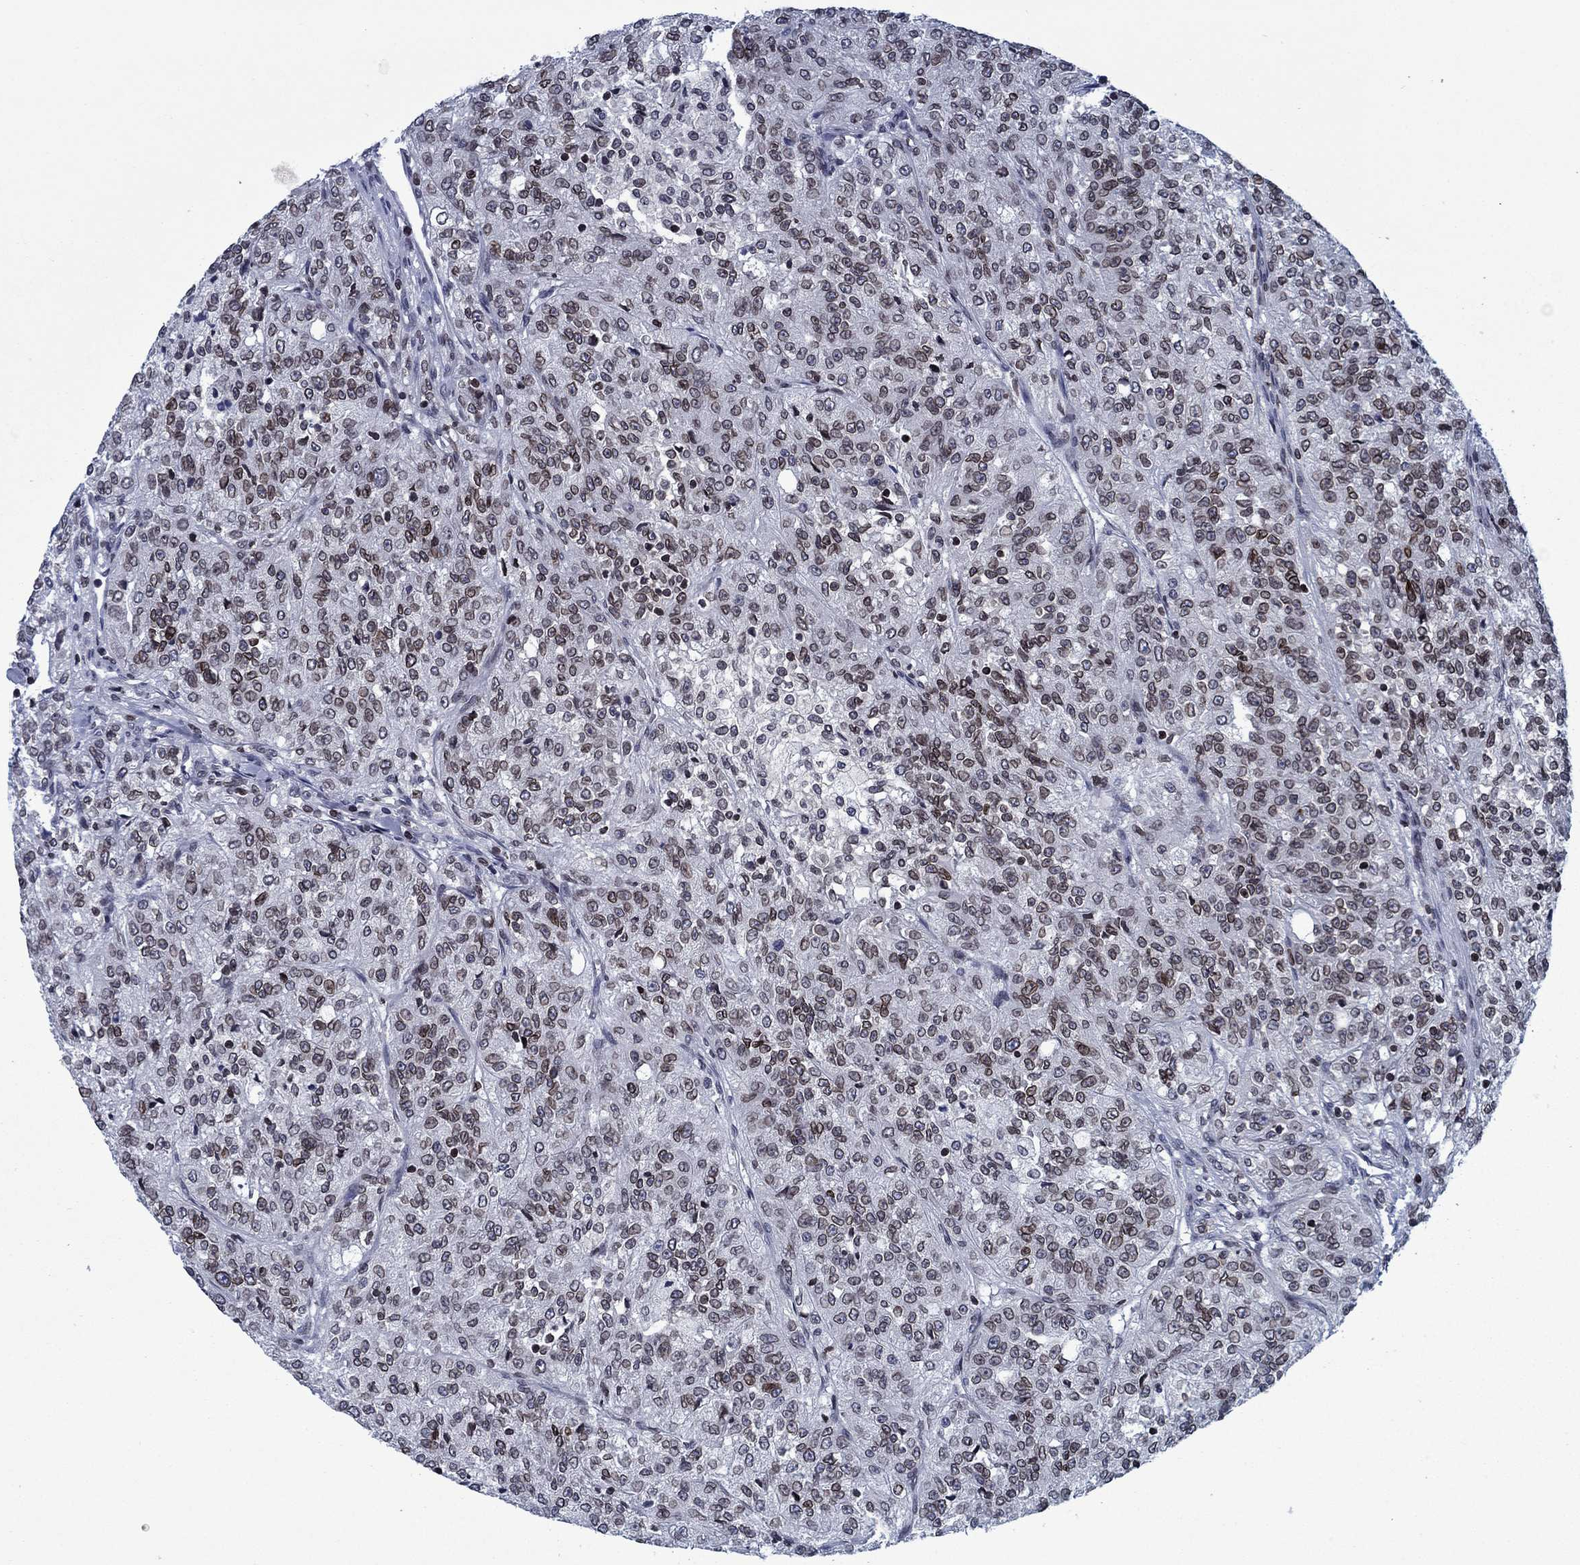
{"staining": {"intensity": "moderate", "quantity": "25%-75%", "location": "cytoplasmic/membranous,nuclear"}, "tissue": "renal cancer", "cell_type": "Tumor cells", "image_type": "cancer", "snomed": [{"axis": "morphology", "description": "Adenocarcinoma, NOS"}, {"axis": "topography", "description": "Kidney"}], "caption": "The image reveals staining of renal cancer (adenocarcinoma), revealing moderate cytoplasmic/membranous and nuclear protein expression (brown color) within tumor cells.", "gene": "SLA", "patient": {"sex": "female", "age": 63}}